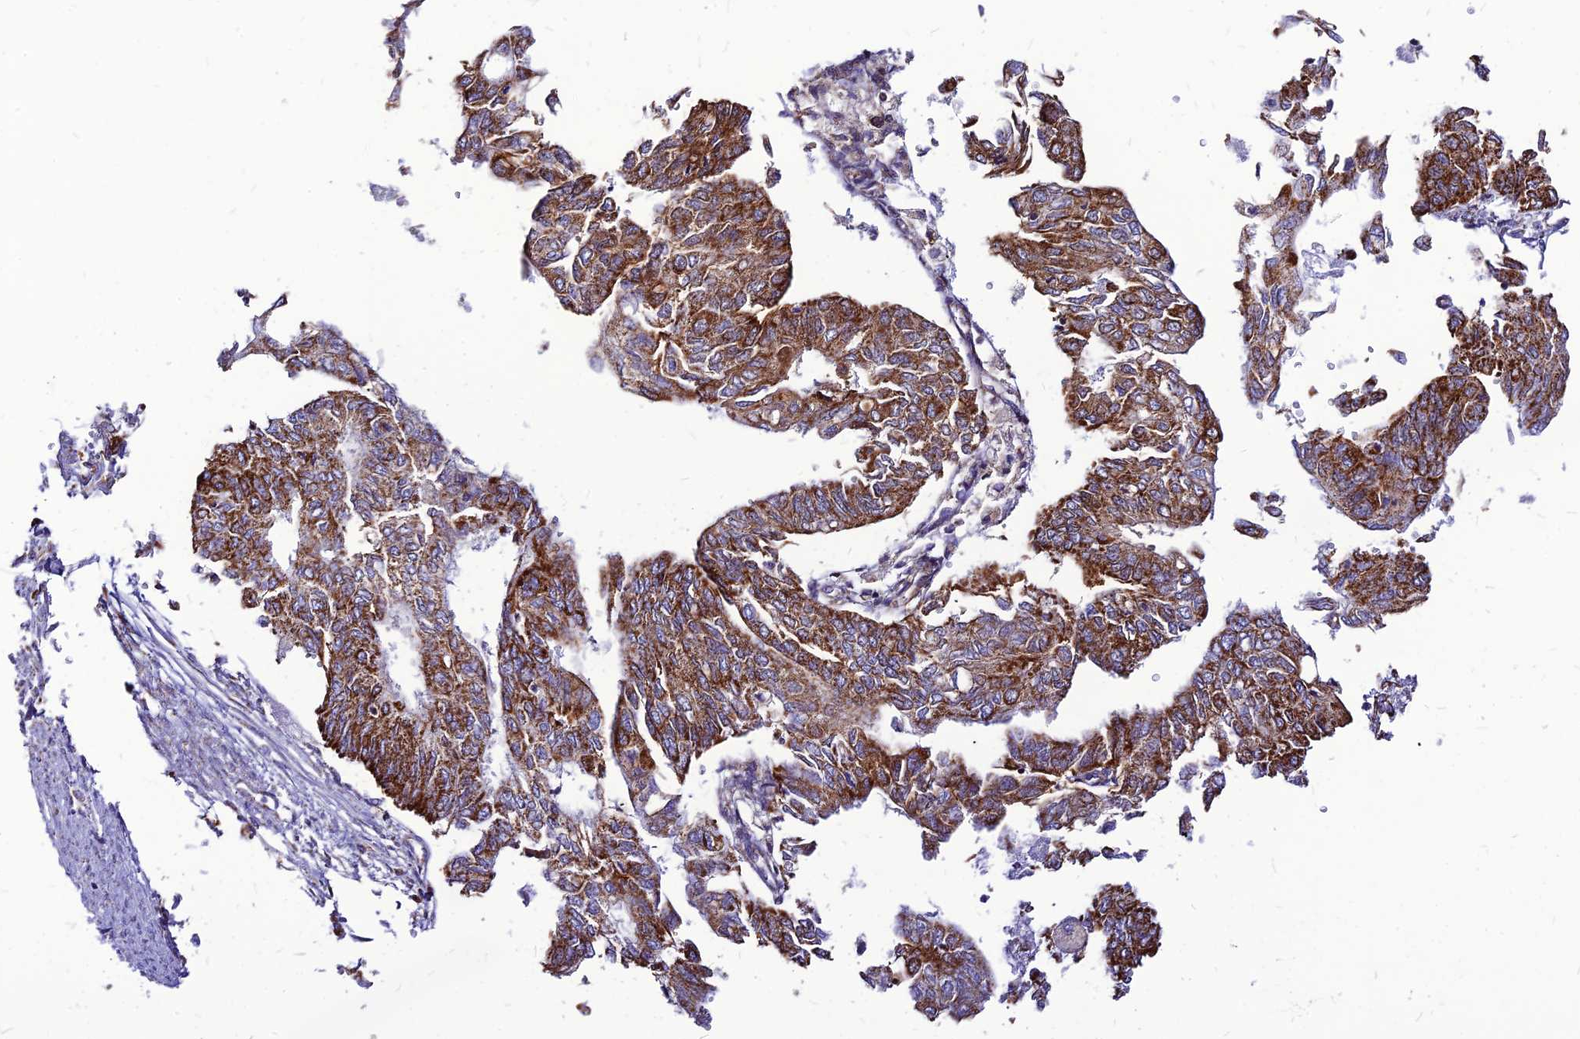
{"staining": {"intensity": "strong", "quantity": ">75%", "location": "cytoplasmic/membranous"}, "tissue": "endometrial cancer", "cell_type": "Tumor cells", "image_type": "cancer", "snomed": [{"axis": "morphology", "description": "Adenocarcinoma, NOS"}, {"axis": "topography", "description": "Endometrium"}], "caption": "Strong cytoplasmic/membranous protein positivity is identified in about >75% of tumor cells in adenocarcinoma (endometrial).", "gene": "ECI1", "patient": {"sex": "female", "age": 68}}